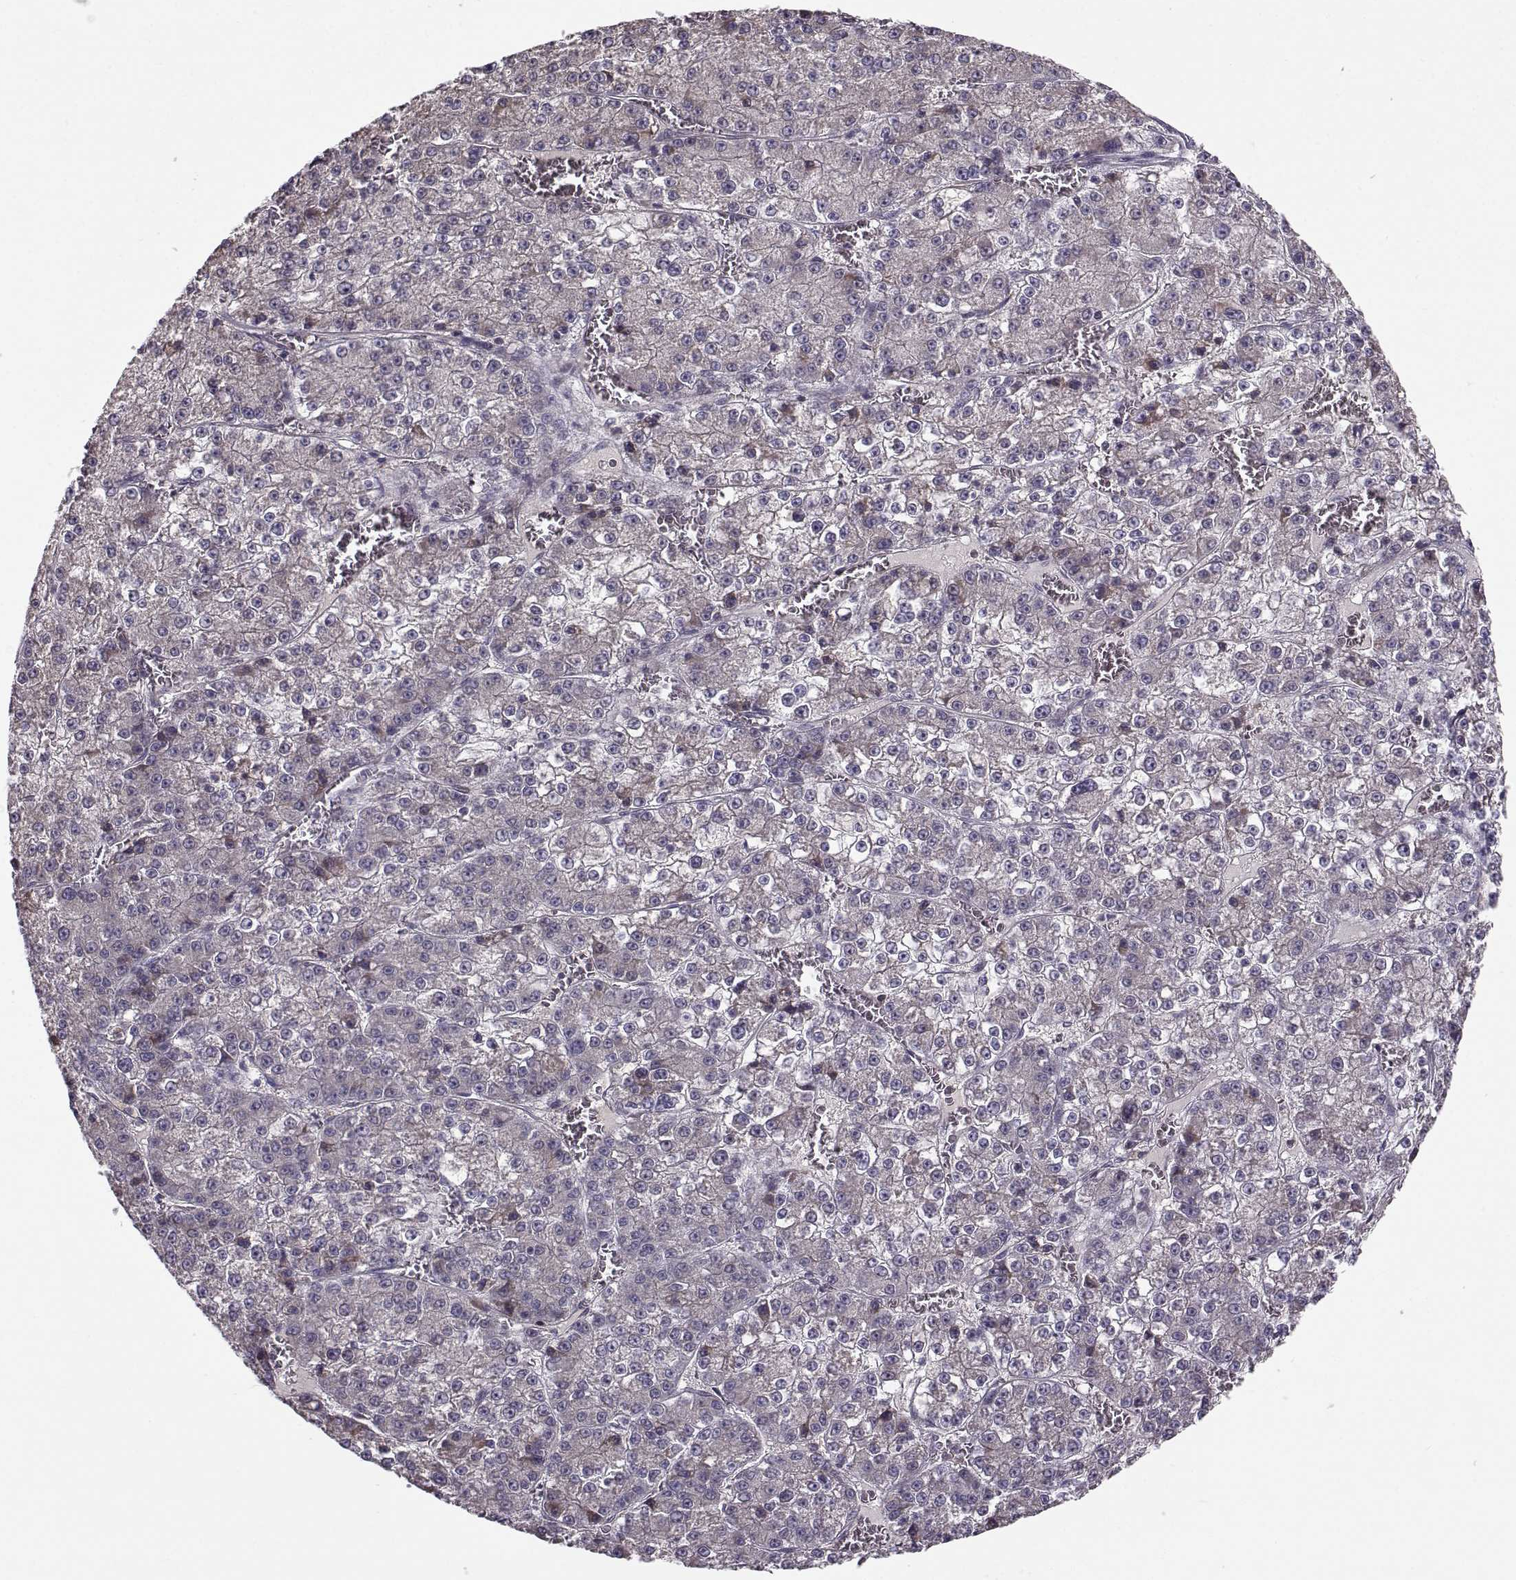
{"staining": {"intensity": "negative", "quantity": "none", "location": "none"}, "tissue": "liver cancer", "cell_type": "Tumor cells", "image_type": "cancer", "snomed": [{"axis": "morphology", "description": "Carcinoma, Hepatocellular, NOS"}, {"axis": "topography", "description": "Liver"}], "caption": "The IHC image has no significant staining in tumor cells of liver cancer (hepatocellular carcinoma) tissue.", "gene": "ENTPD8", "patient": {"sex": "female", "age": 73}}